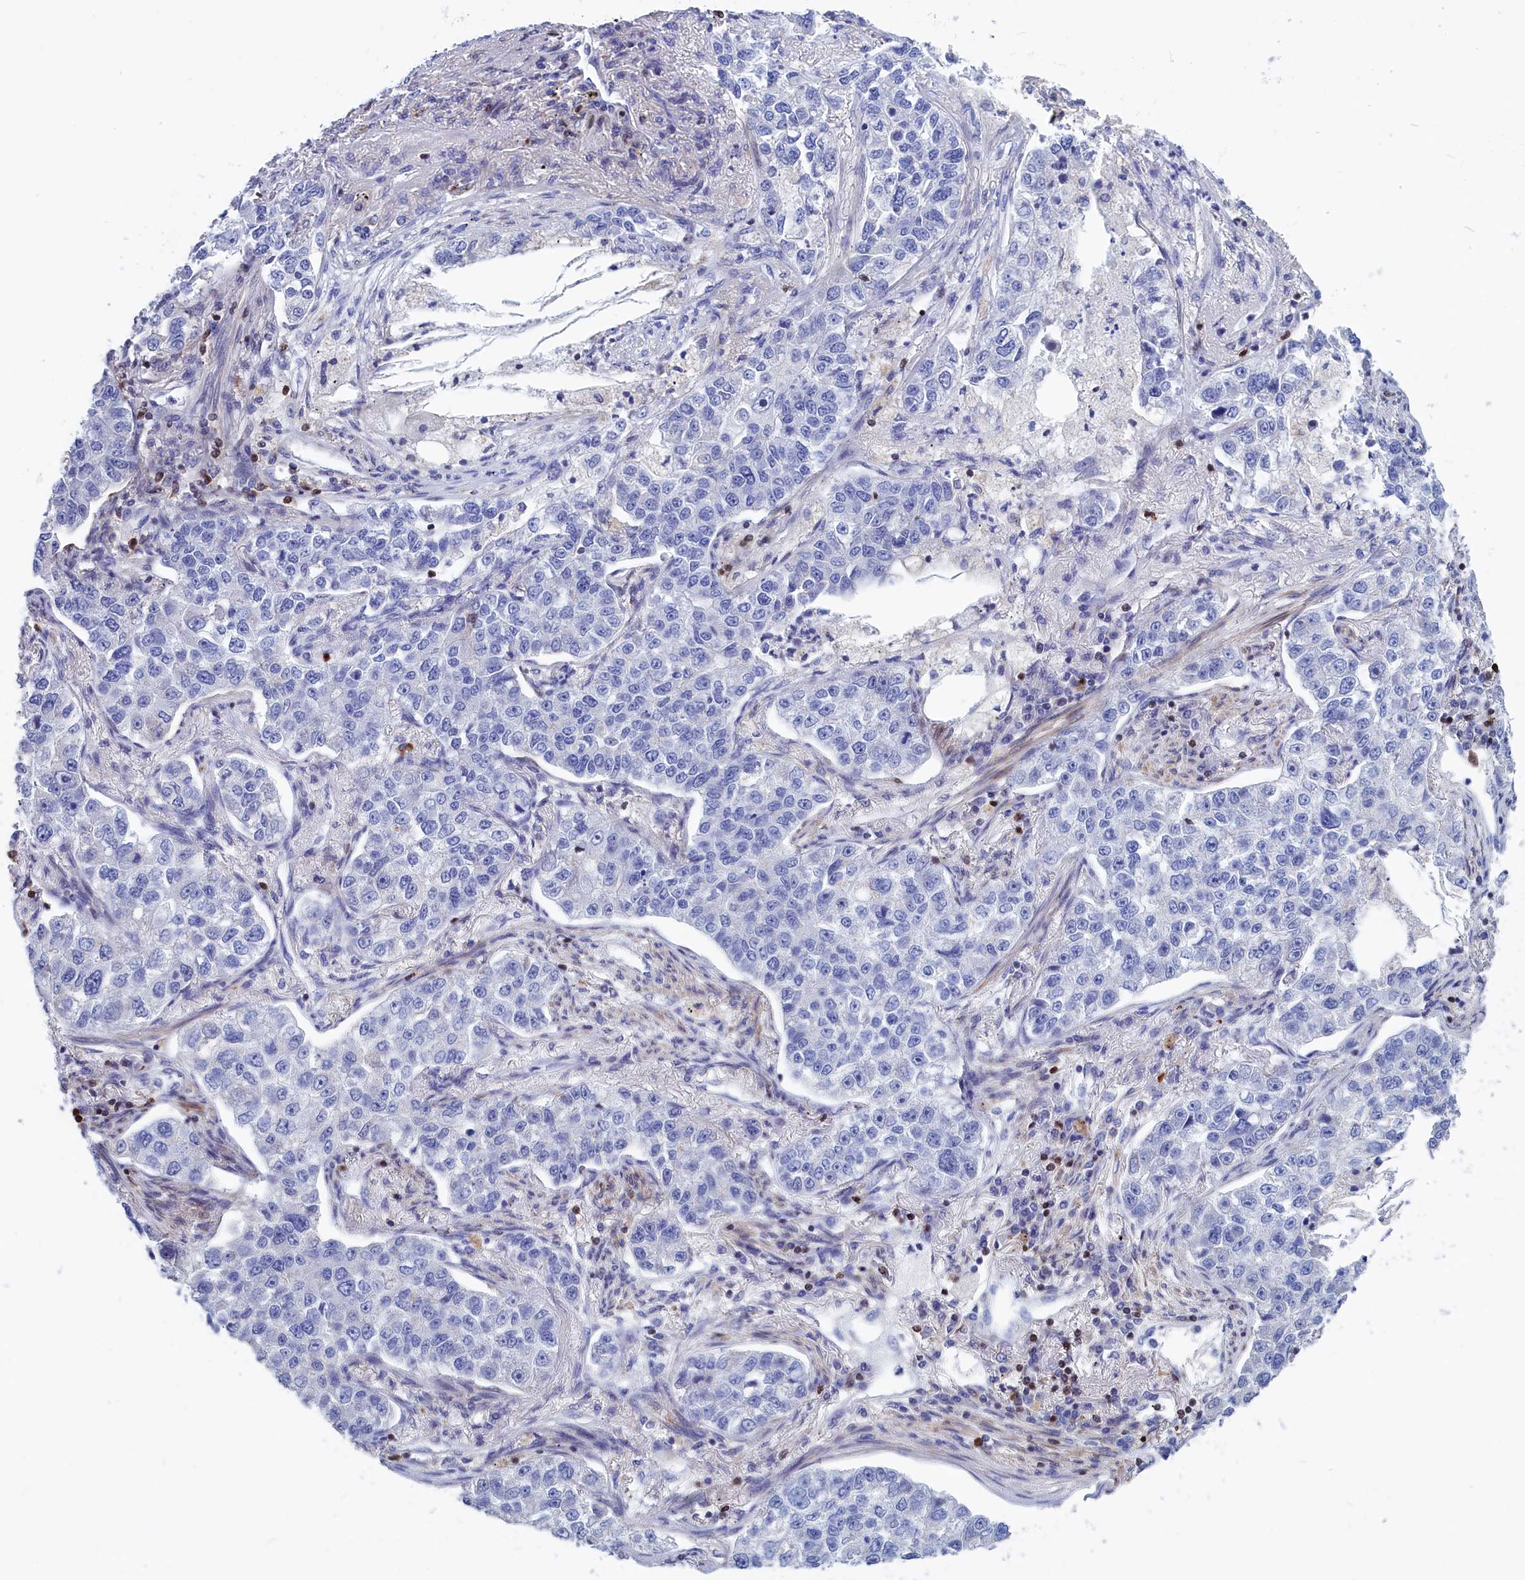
{"staining": {"intensity": "negative", "quantity": "none", "location": "none"}, "tissue": "lung cancer", "cell_type": "Tumor cells", "image_type": "cancer", "snomed": [{"axis": "morphology", "description": "Adenocarcinoma, NOS"}, {"axis": "topography", "description": "Lung"}], "caption": "There is no significant expression in tumor cells of lung adenocarcinoma.", "gene": "CRIP1", "patient": {"sex": "male", "age": 49}}